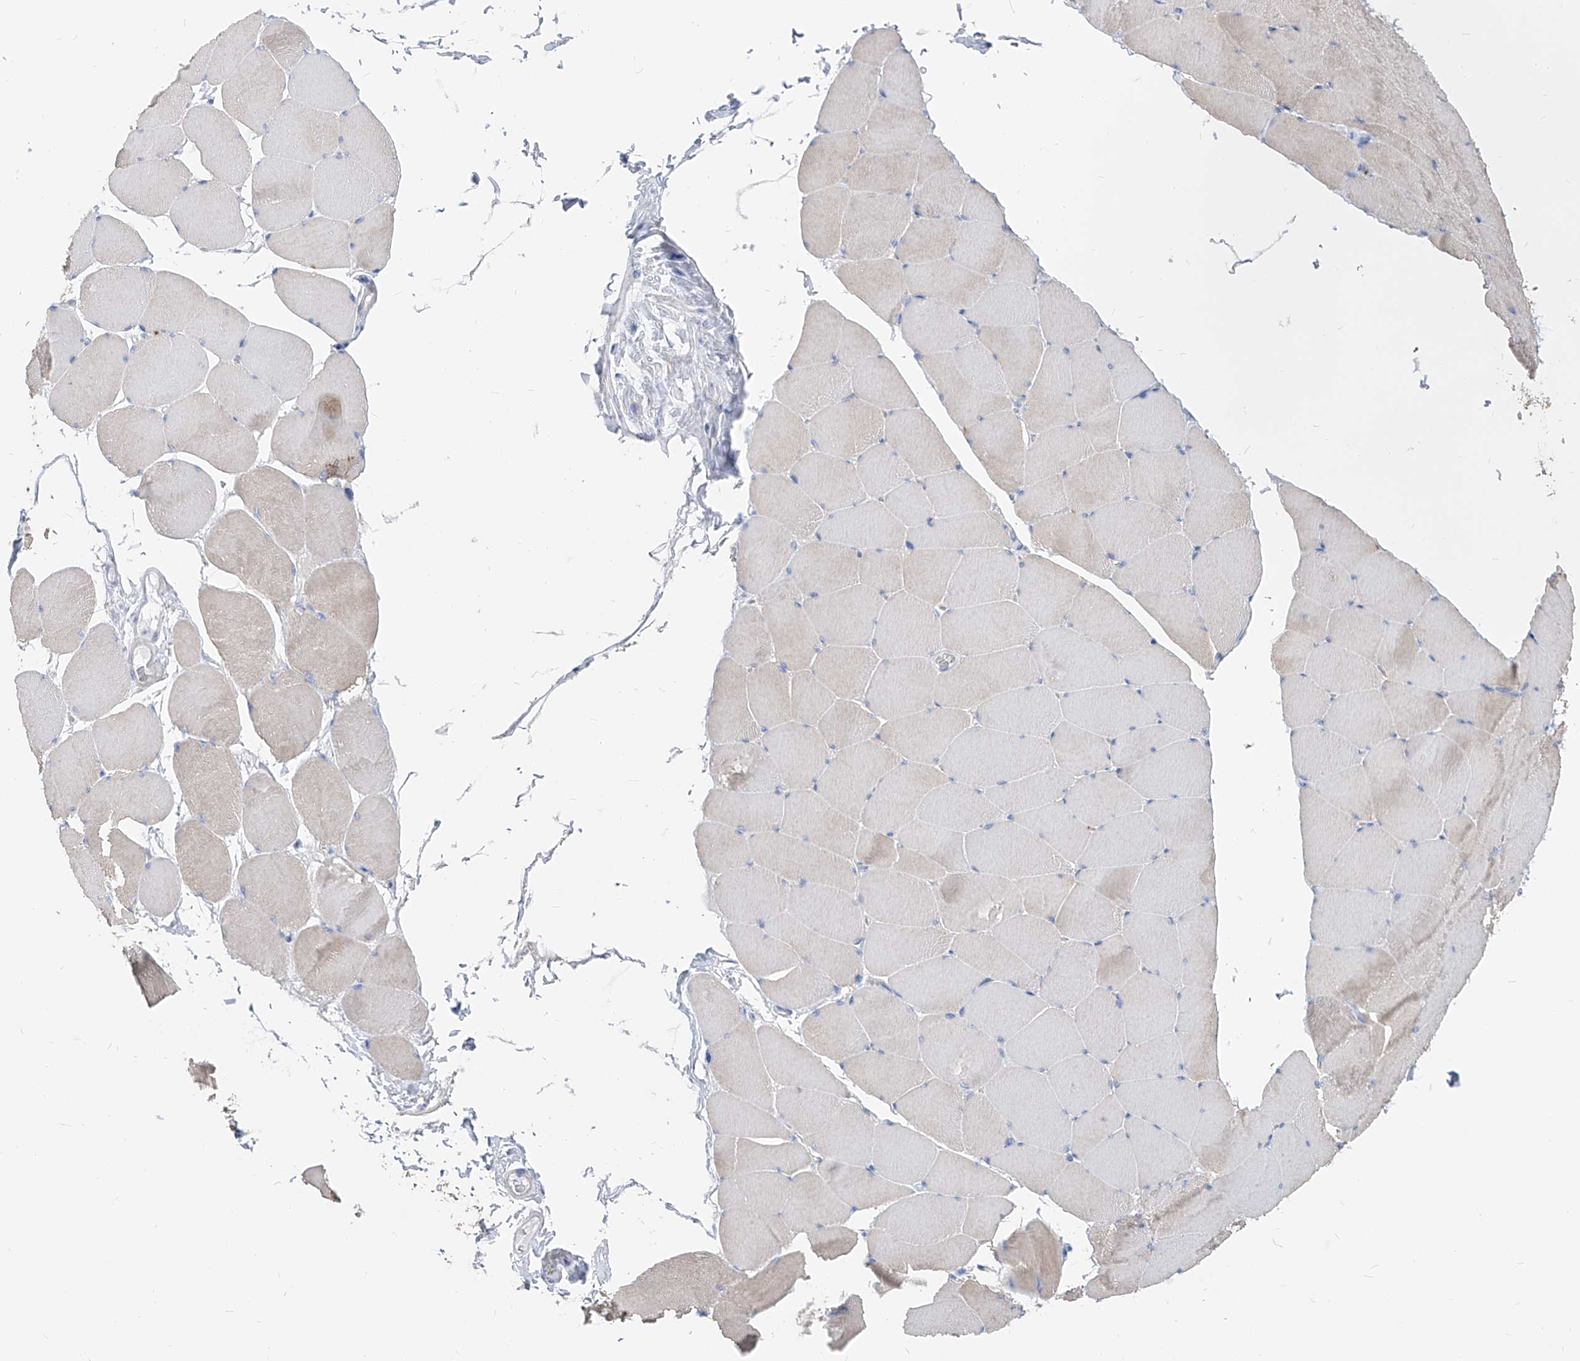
{"staining": {"intensity": "negative", "quantity": "none", "location": "none"}, "tissue": "skeletal muscle", "cell_type": "Myocytes", "image_type": "normal", "snomed": [{"axis": "morphology", "description": "Normal tissue, NOS"}, {"axis": "topography", "description": "Skeletal muscle"}], "caption": "There is no significant expression in myocytes of skeletal muscle. Nuclei are stained in blue.", "gene": "UFL1", "patient": {"sex": "male", "age": 62}}